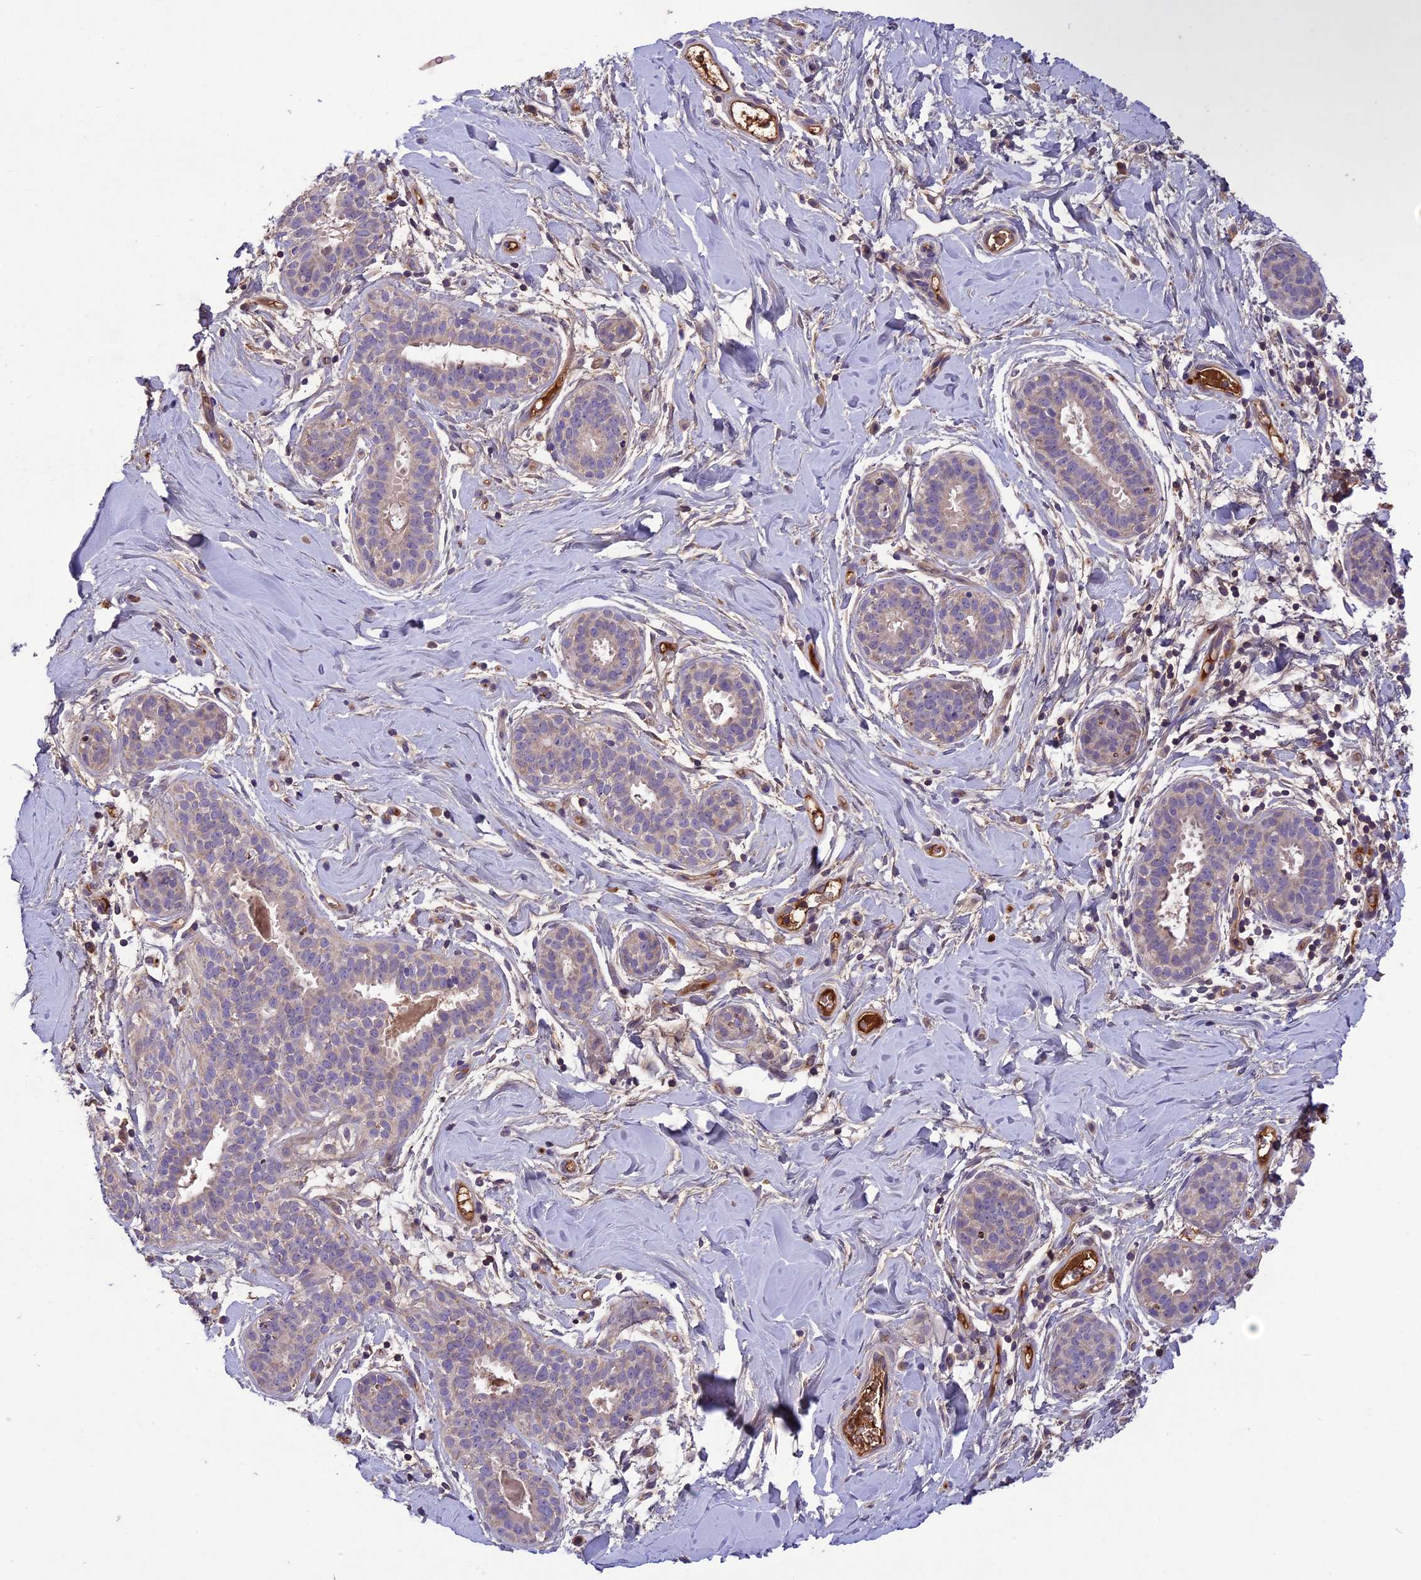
{"staining": {"intensity": "weak", "quantity": ">75%", "location": "cytoplasmic/membranous"}, "tissue": "adipose tissue", "cell_type": "Adipocytes", "image_type": "normal", "snomed": [{"axis": "morphology", "description": "Normal tissue, NOS"}, {"axis": "topography", "description": "Breast"}], "caption": "This micrograph displays unremarkable adipose tissue stained with IHC to label a protein in brown. The cytoplasmic/membranous of adipocytes show weak positivity for the protein. Nuclei are counter-stained blue.", "gene": "ADO", "patient": {"sex": "female", "age": 26}}